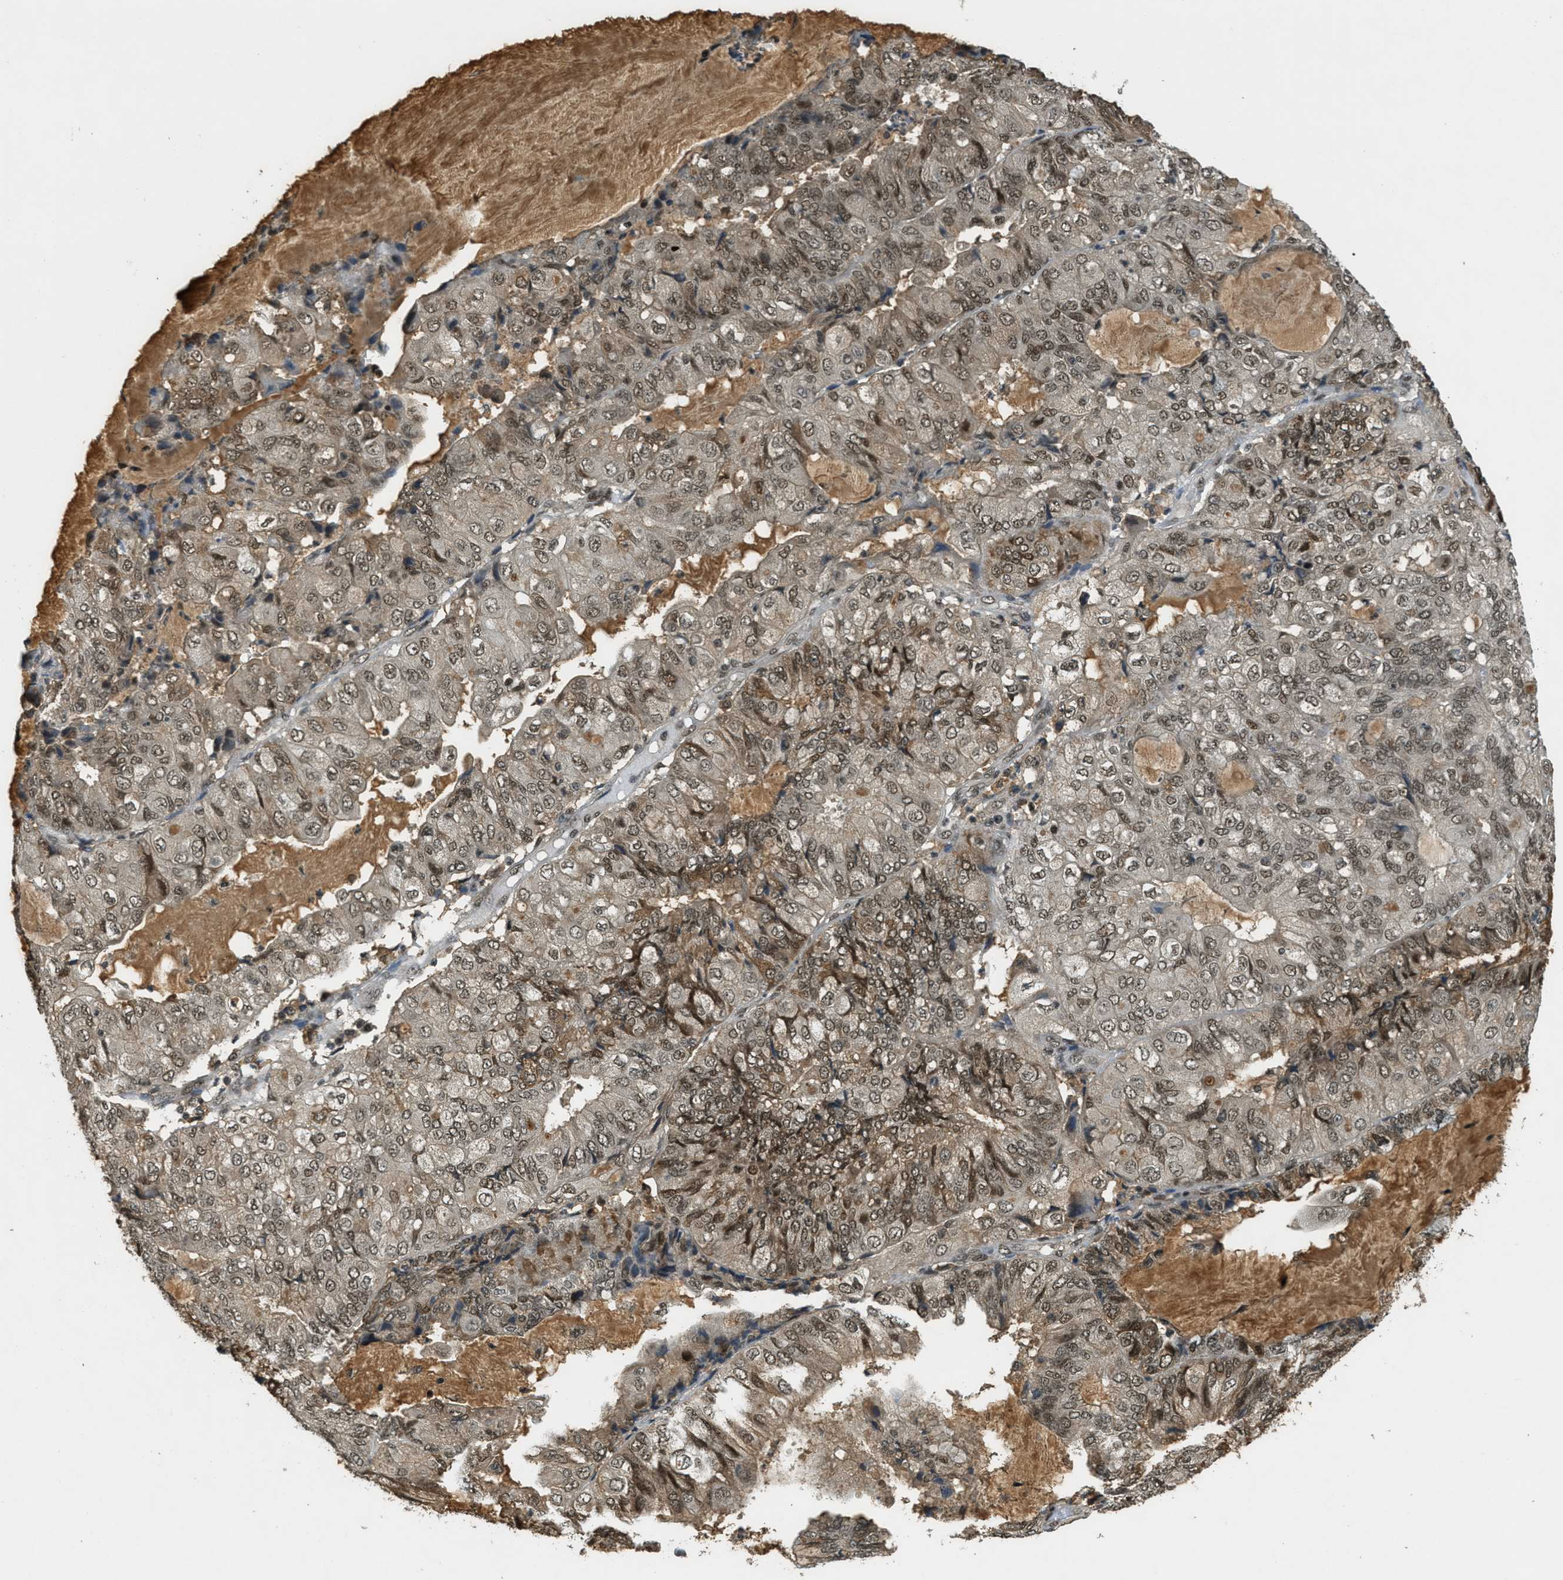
{"staining": {"intensity": "moderate", "quantity": ">75%", "location": "nuclear"}, "tissue": "endometrial cancer", "cell_type": "Tumor cells", "image_type": "cancer", "snomed": [{"axis": "morphology", "description": "Adenocarcinoma, NOS"}, {"axis": "topography", "description": "Endometrium"}], "caption": "Adenocarcinoma (endometrial) stained for a protein reveals moderate nuclear positivity in tumor cells.", "gene": "ZNF148", "patient": {"sex": "female", "age": 81}}